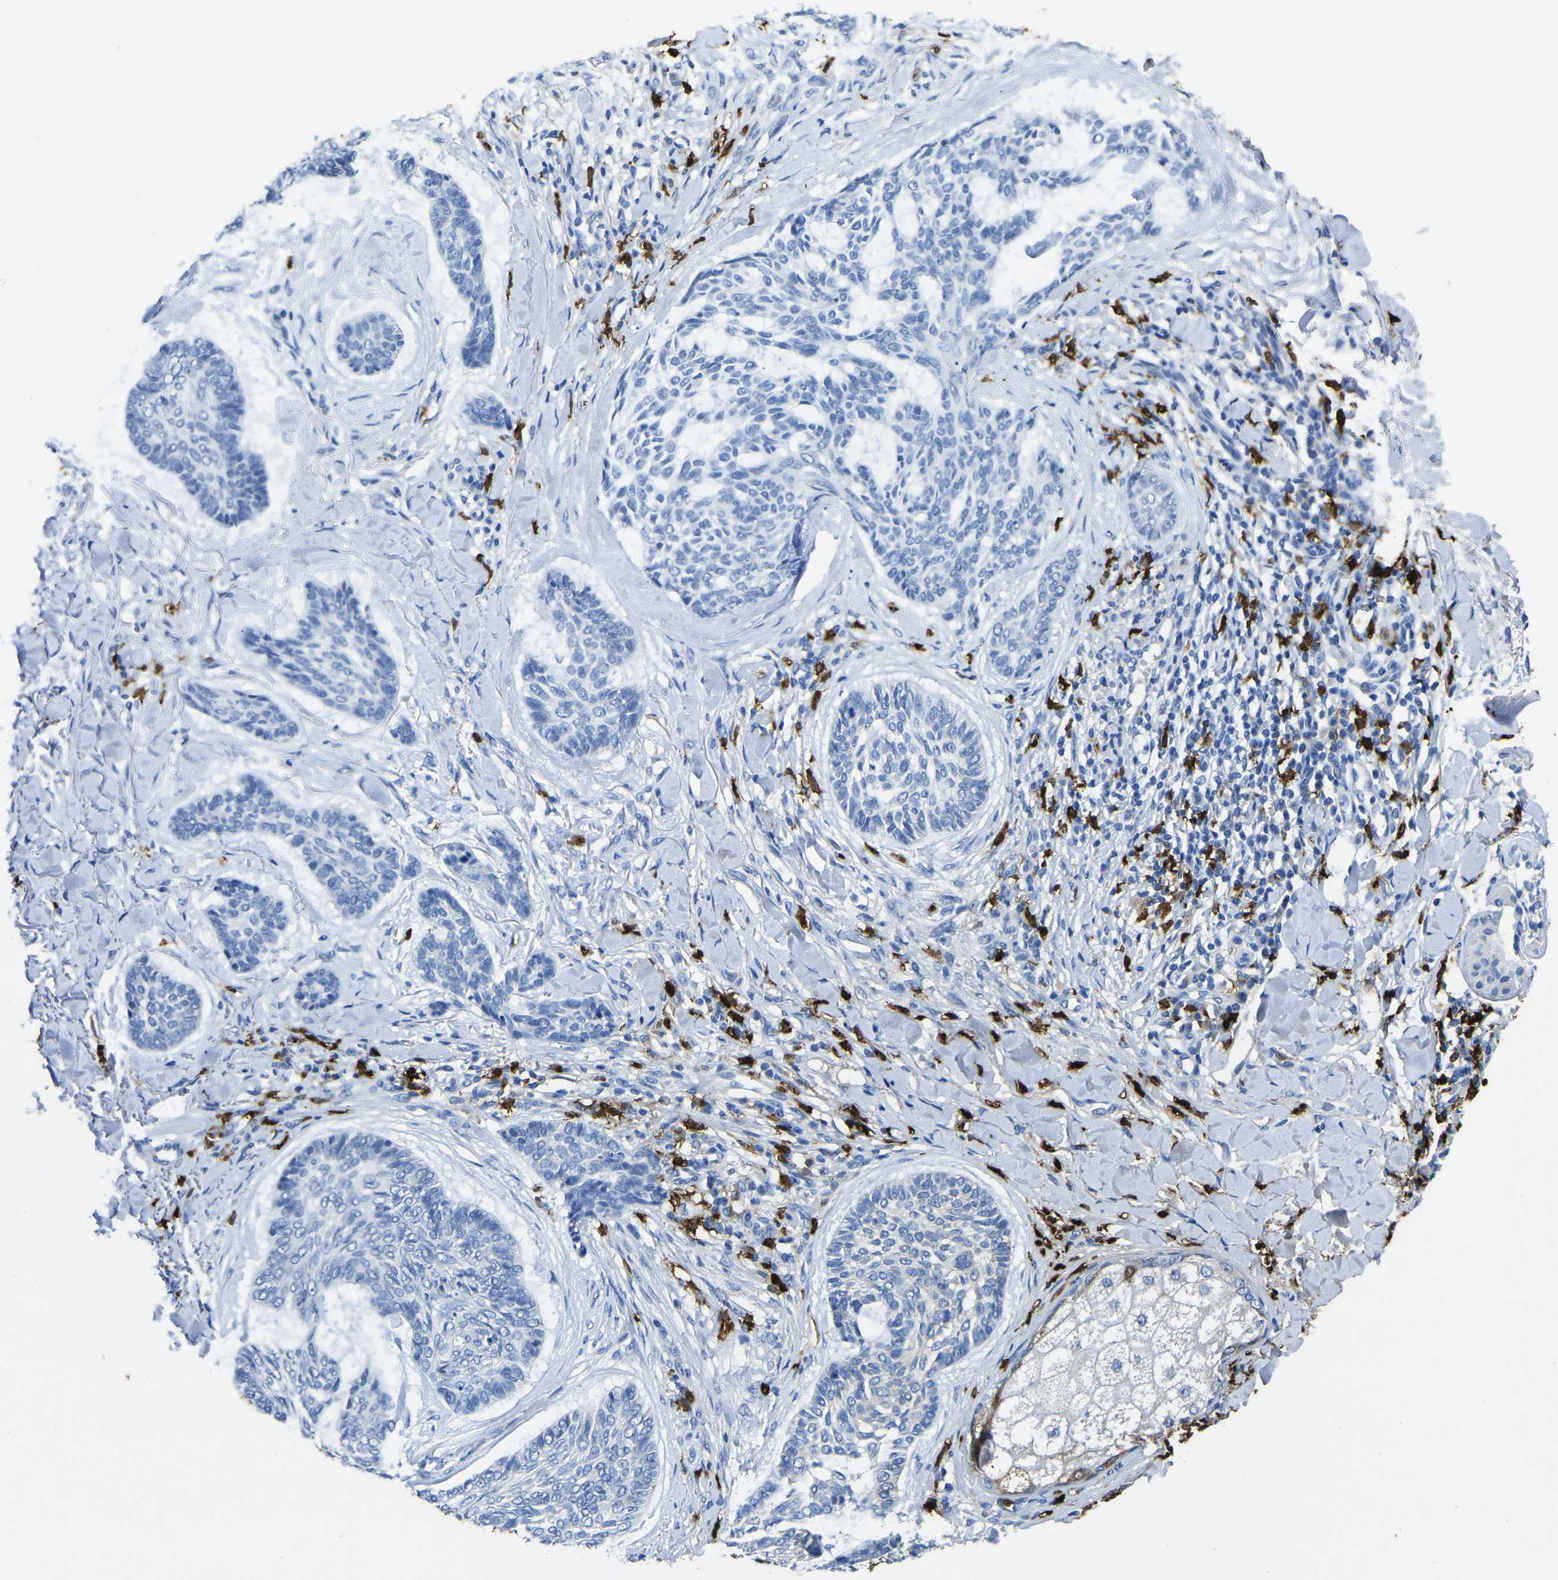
{"staining": {"intensity": "negative", "quantity": "none", "location": "none"}, "tissue": "skin cancer", "cell_type": "Tumor cells", "image_type": "cancer", "snomed": [{"axis": "morphology", "description": "Basal cell carcinoma"}, {"axis": "topography", "description": "Skin"}], "caption": "Tumor cells are negative for brown protein staining in skin cancer (basal cell carcinoma).", "gene": "S100A9", "patient": {"sex": "male", "age": 43}}